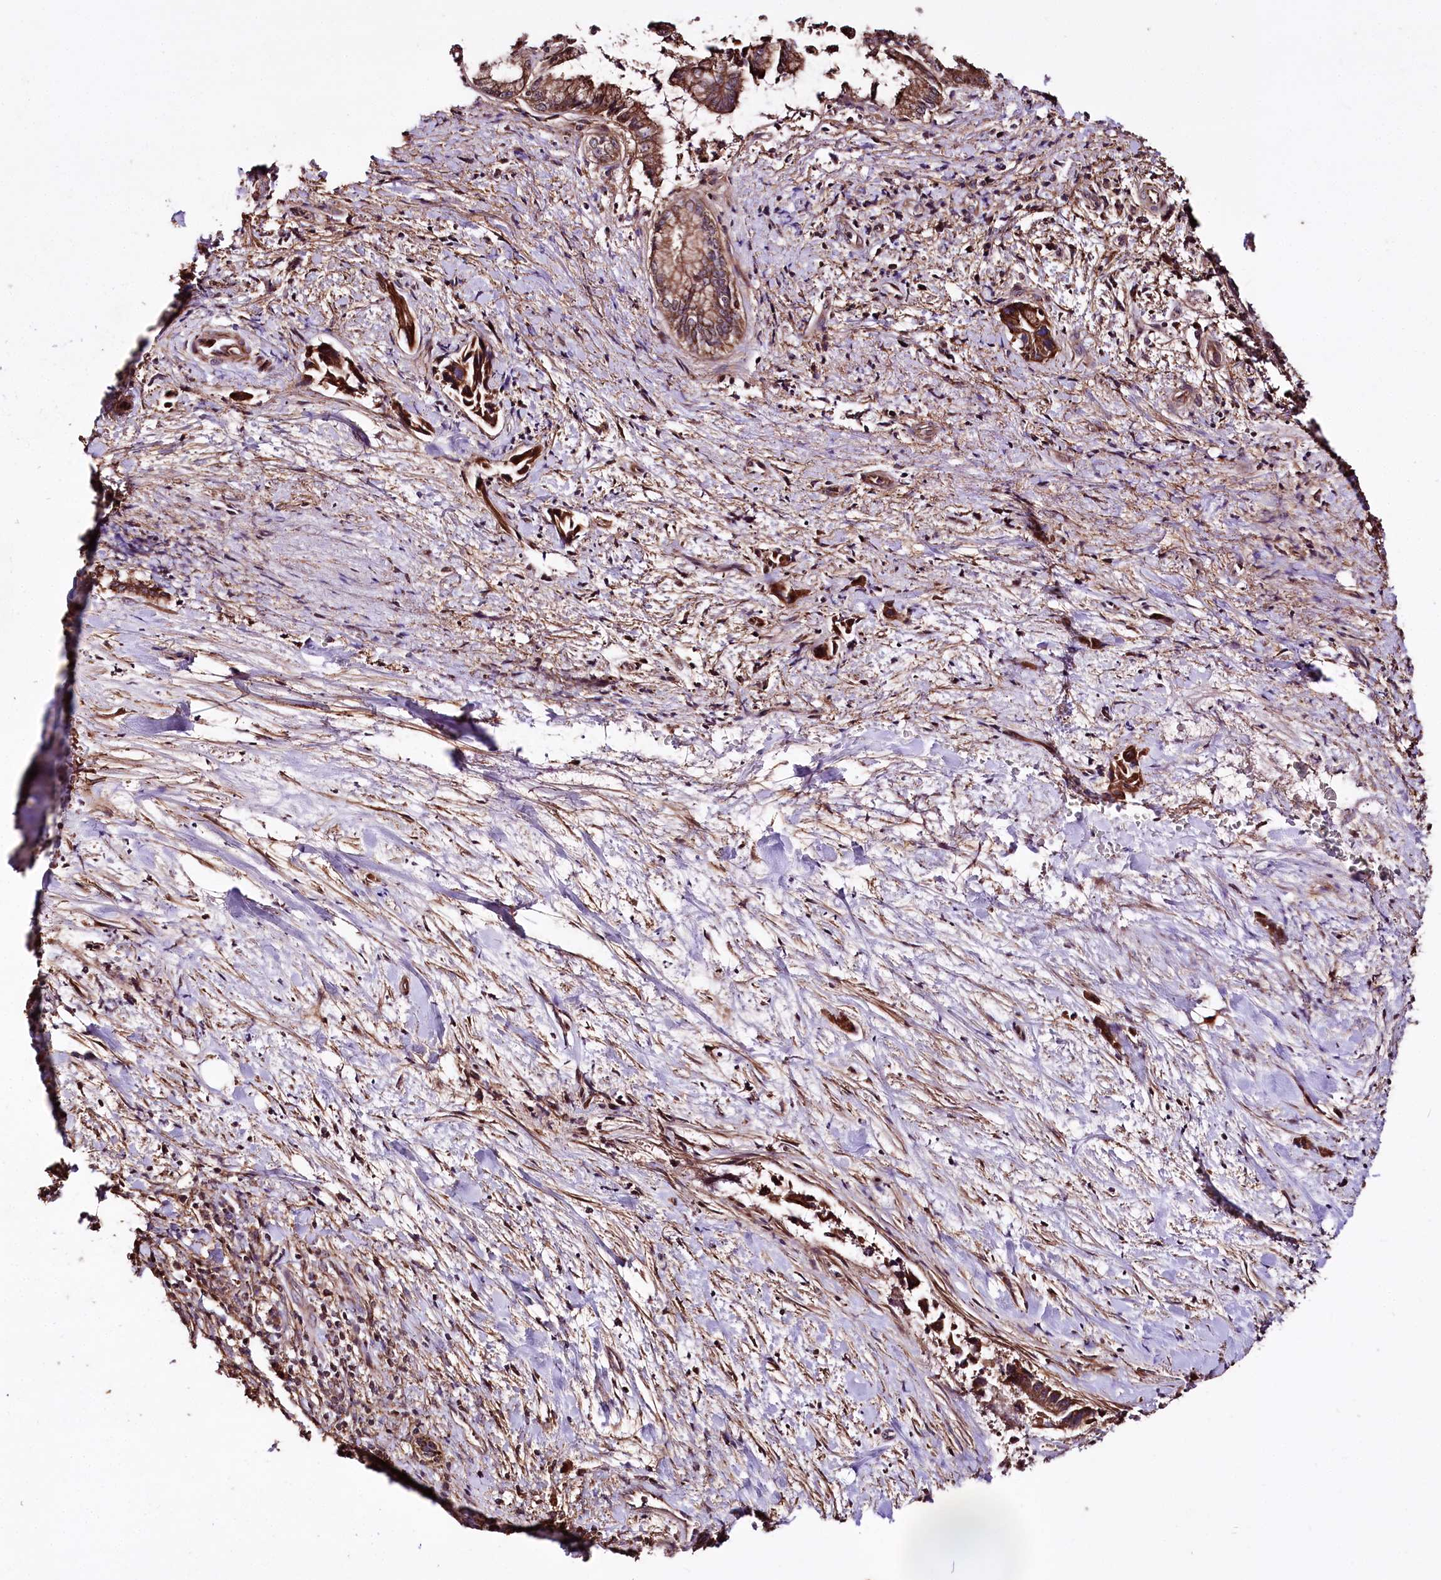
{"staining": {"intensity": "strong", "quantity": ">75%", "location": "cytoplasmic/membranous"}, "tissue": "pancreatic cancer", "cell_type": "Tumor cells", "image_type": "cancer", "snomed": [{"axis": "morphology", "description": "Adenocarcinoma, NOS"}, {"axis": "topography", "description": "Pancreas"}], "caption": "Tumor cells exhibit high levels of strong cytoplasmic/membranous expression in approximately >75% of cells in human pancreatic cancer.", "gene": "WWC1", "patient": {"sex": "female", "age": 78}}